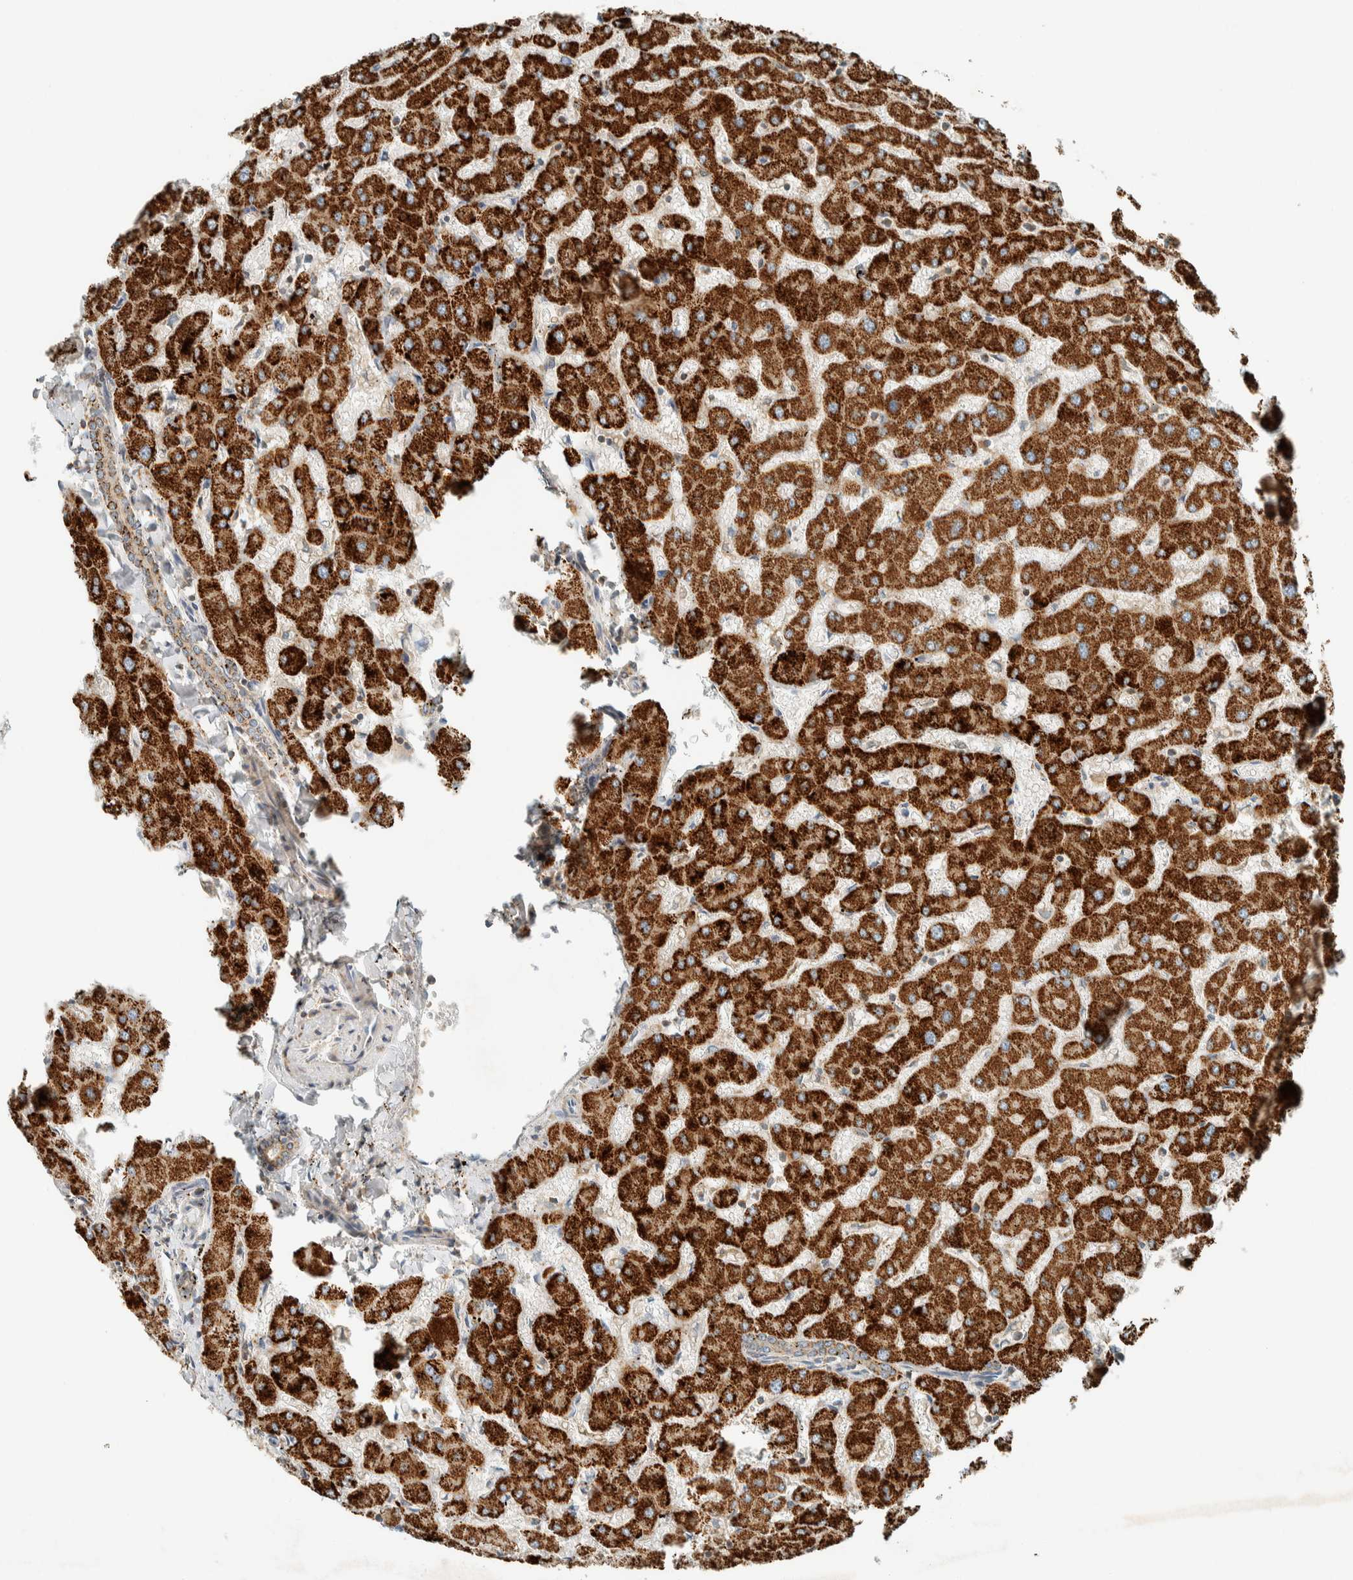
{"staining": {"intensity": "moderate", "quantity": "25%-75%", "location": "cytoplasmic/membranous"}, "tissue": "liver", "cell_type": "Cholangiocytes", "image_type": "normal", "snomed": [{"axis": "morphology", "description": "Normal tissue, NOS"}, {"axis": "topography", "description": "Liver"}], "caption": "Immunohistochemistry of benign human liver shows medium levels of moderate cytoplasmic/membranous staining in approximately 25%-75% of cholangiocytes. Immunohistochemistry (ihc) stains the protein in brown and the nuclei are stained blue.", "gene": "SPAG5", "patient": {"sex": "female", "age": 63}}